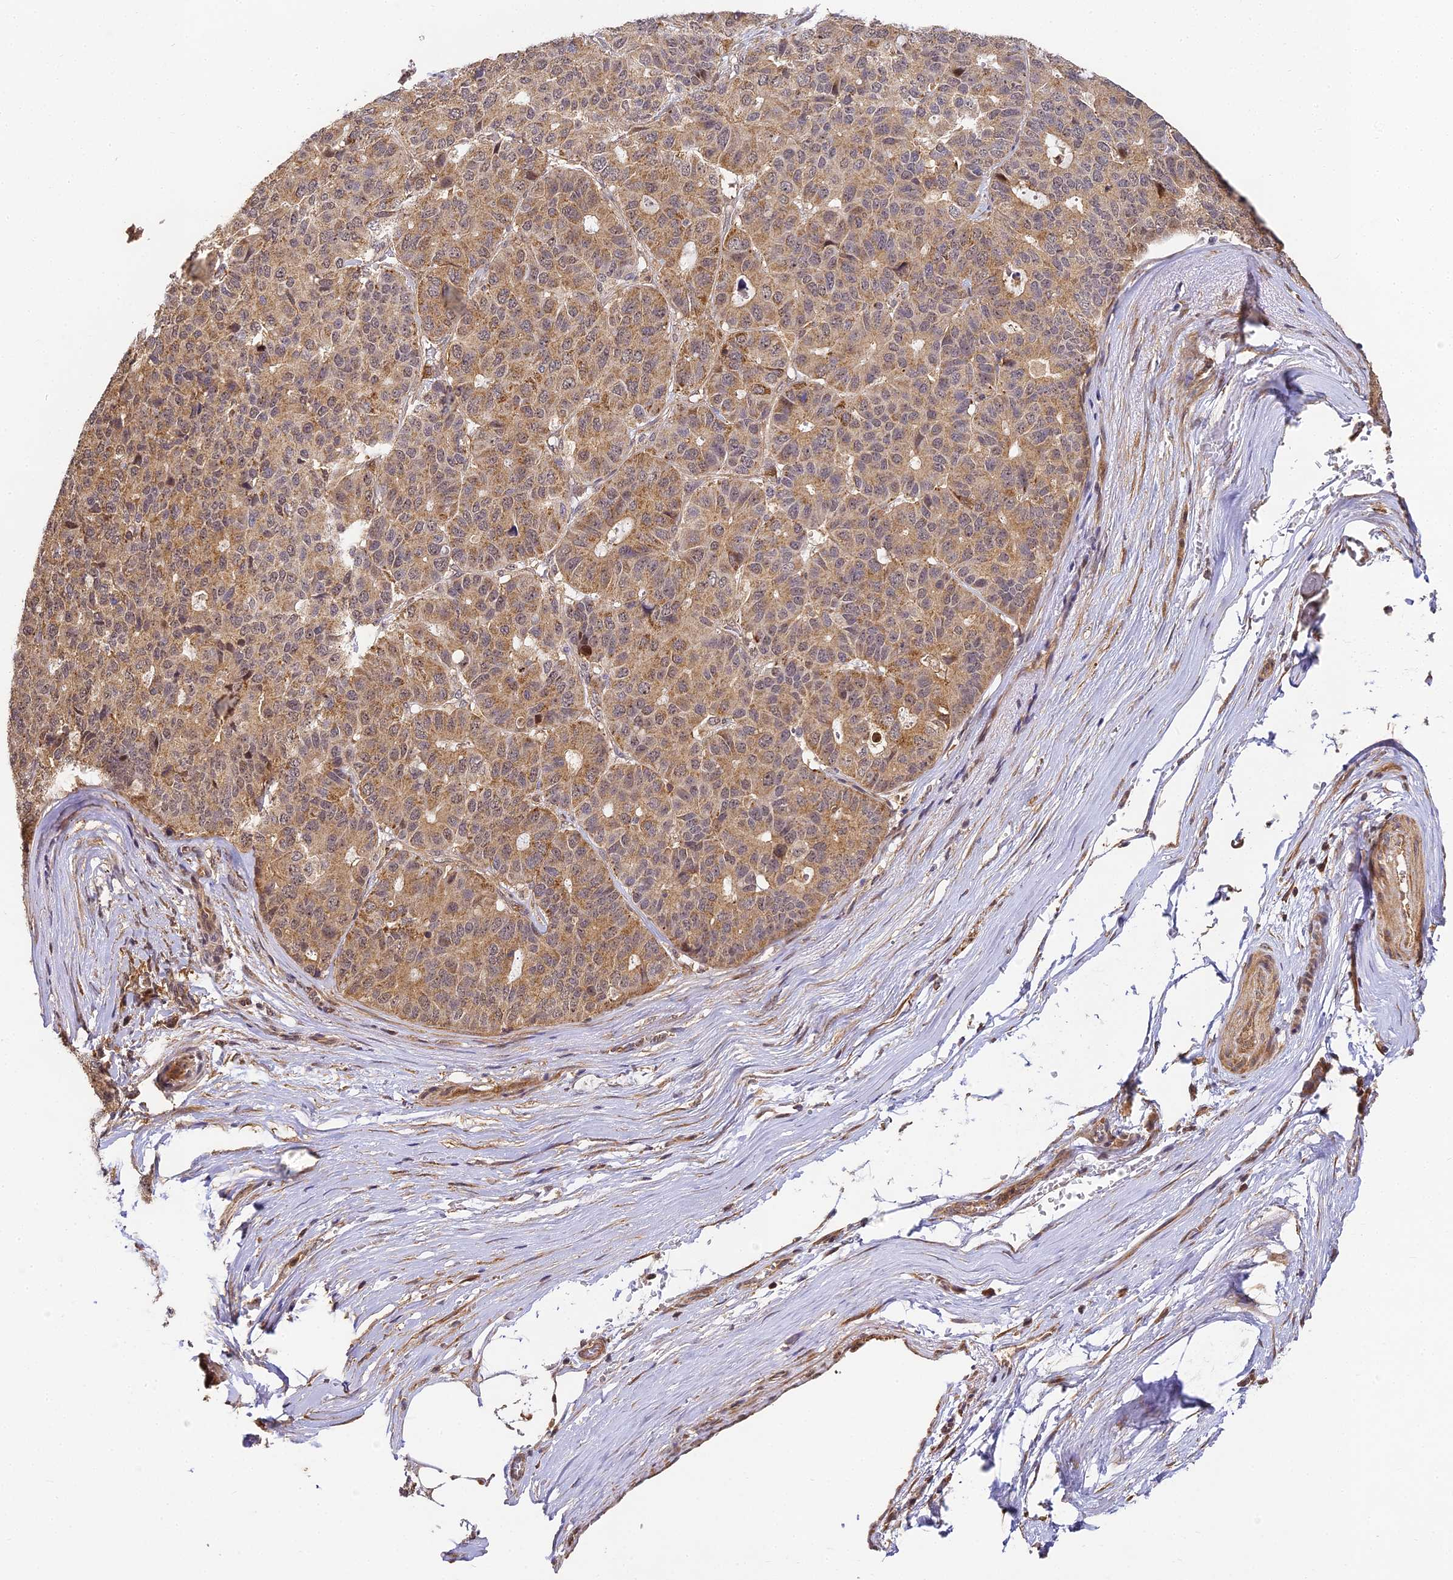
{"staining": {"intensity": "moderate", "quantity": ">75%", "location": "cytoplasmic/membranous"}, "tissue": "pancreatic cancer", "cell_type": "Tumor cells", "image_type": "cancer", "snomed": [{"axis": "morphology", "description": "Adenocarcinoma, NOS"}, {"axis": "topography", "description": "Pancreas"}], "caption": "This micrograph displays IHC staining of human adenocarcinoma (pancreatic), with medium moderate cytoplasmic/membranous staining in about >75% of tumor cells.", "gene": "ZNF443", "patient": {"sex": "male", "age": 50}}